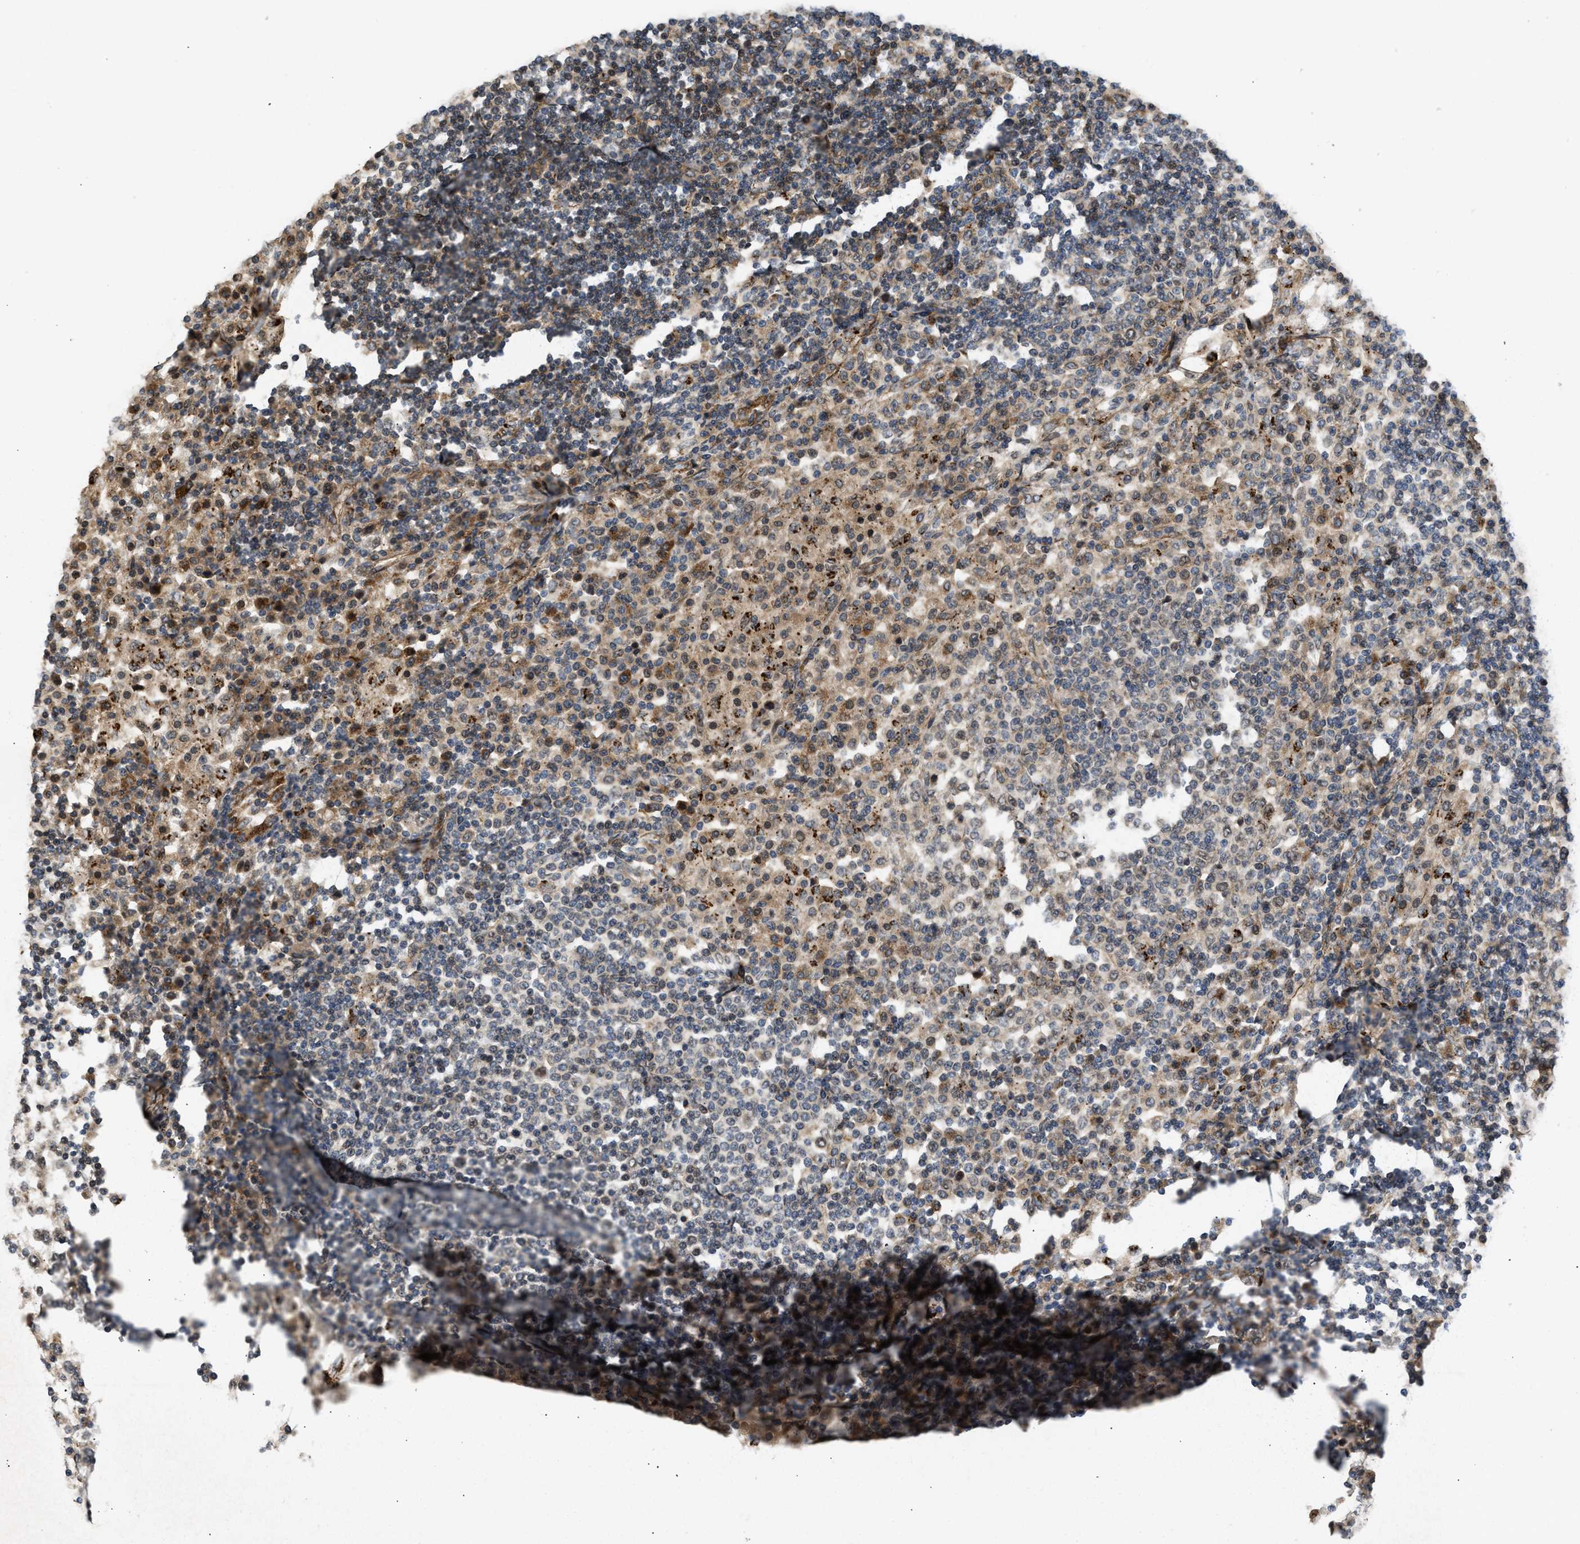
{"staining": {"intensity": "moderate", "quantity": "25%-75%", "location": "cytoplasmic/membranous,nuclear"}, "tissue": "lymph node", "cell_type": "Germinal center cells", "image_type": "normal", "snomed": [{"axis": "morphology", "description": "Normal tissue, NOS"}, {"axis": "topography", "description": "Lymph node"}], "caption": "Immunohistochemical staining of unremarkable human lymph node displays 25%-75% levels of moderate cytoplasmic/membranous,nuclear protein expression in approximately 25%-75% of germinal center cells.", "gene": "GPATCH2L", "patient": {"sex": "female", "age": 53}}